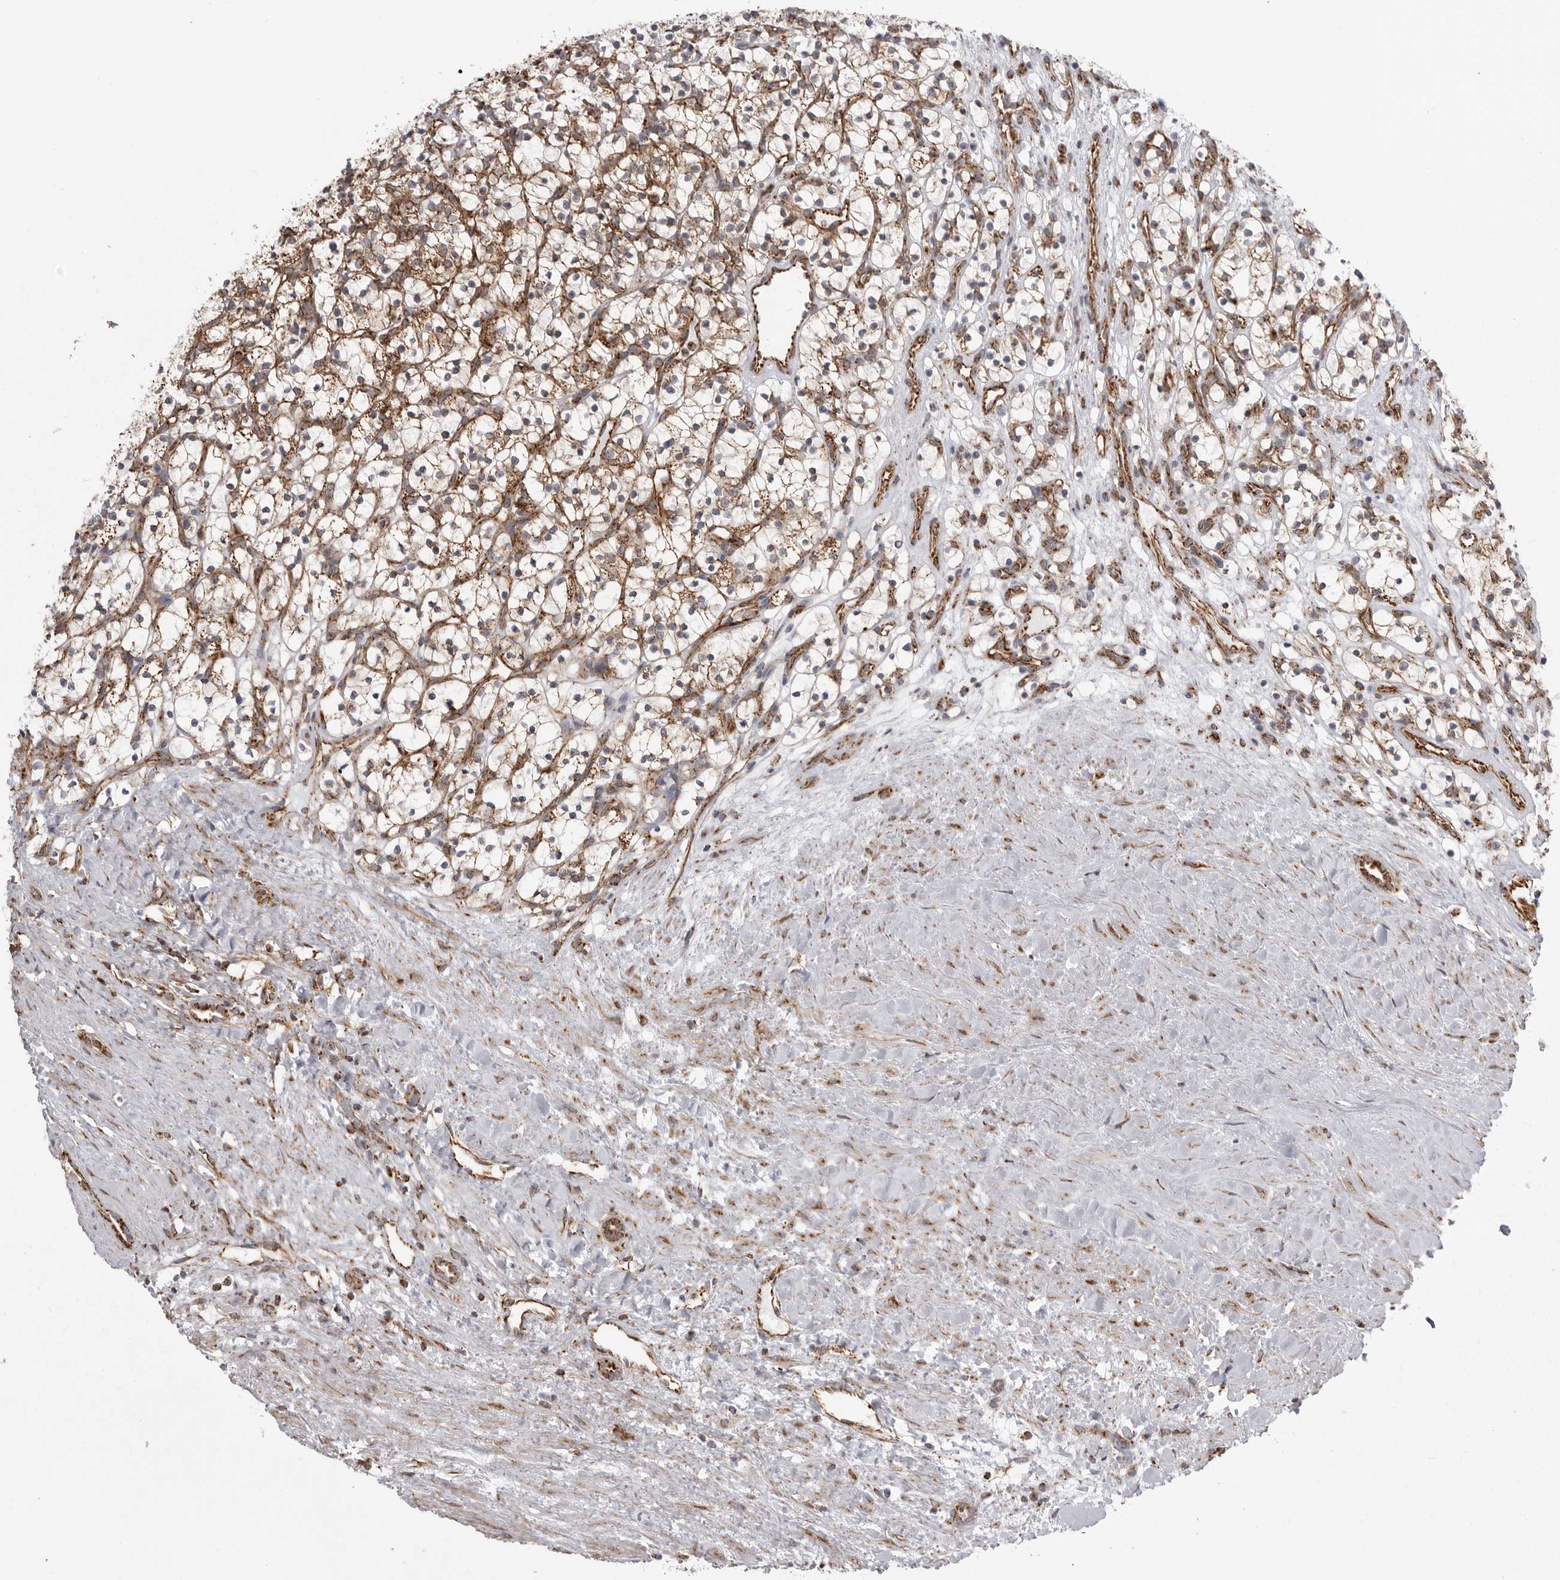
{"staining": {"intensity": "weak", "quantity": "25%-75%", "location": "cytoplasmic/membranous"}, "tissue": "renal cancer", "cell_type": "Tumor cells", "image_type": "cancer", "snomed": [{"axis": "morphology", "description": "Adenocarcinoma, NOS"}, {"axis": "topography", "description": "Kidney"}], "caption": "Immunohistochemistry (IHC) (DAB) staining of adenocarcinoma (renal) shows weak cytoplasmic/membranous protein positivity in approximately 25%-75% of tumor cells. The protein is shown in brown color, while the nuclei are stained blue.", "gene": "FH", "patient": {"sex": "female", "age": 57}}